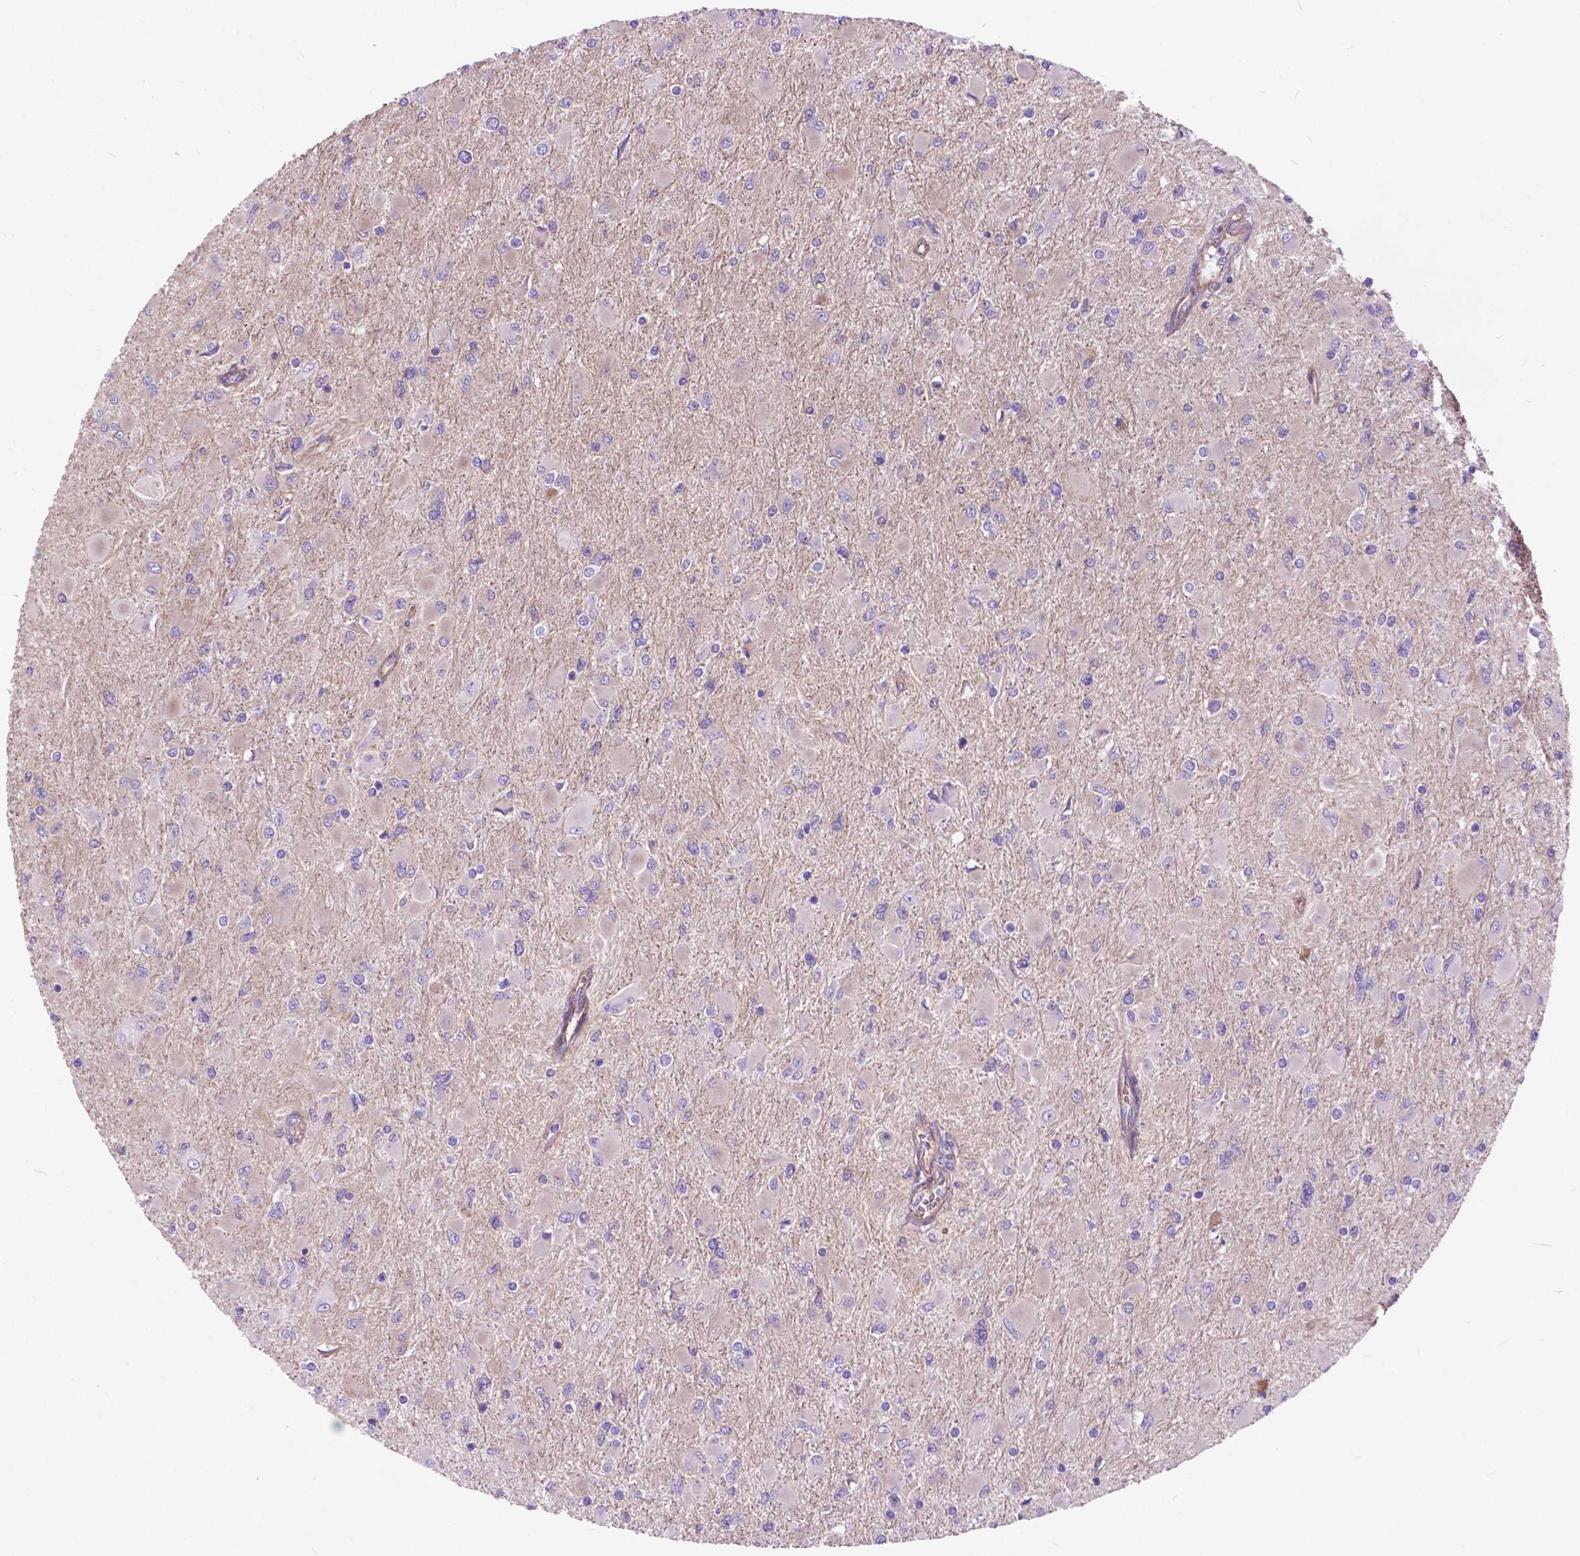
{"staining": {"intensity": "negative", "quantity": "none", "location": "none"}, "tissue": "glioma", "cell_type": "Tumor cells", "image_type": "cancer", "snomed": [{"axis": "morphology", "description": "Glioma, malignant, High grade"}, {"axis": "topography", "description": "Cerebral cortex"}], "caption": "IHC micrograph of neoplastic tissue: human malignant glioma (high-grade) stained with DAB reveals no significant protein expression in tumor cells. (DAB immunohistochemistry (IHC) with hematoxylin counter stain).", "gene": "FLT4", "patient": {"sex": "female", "age": 36}}